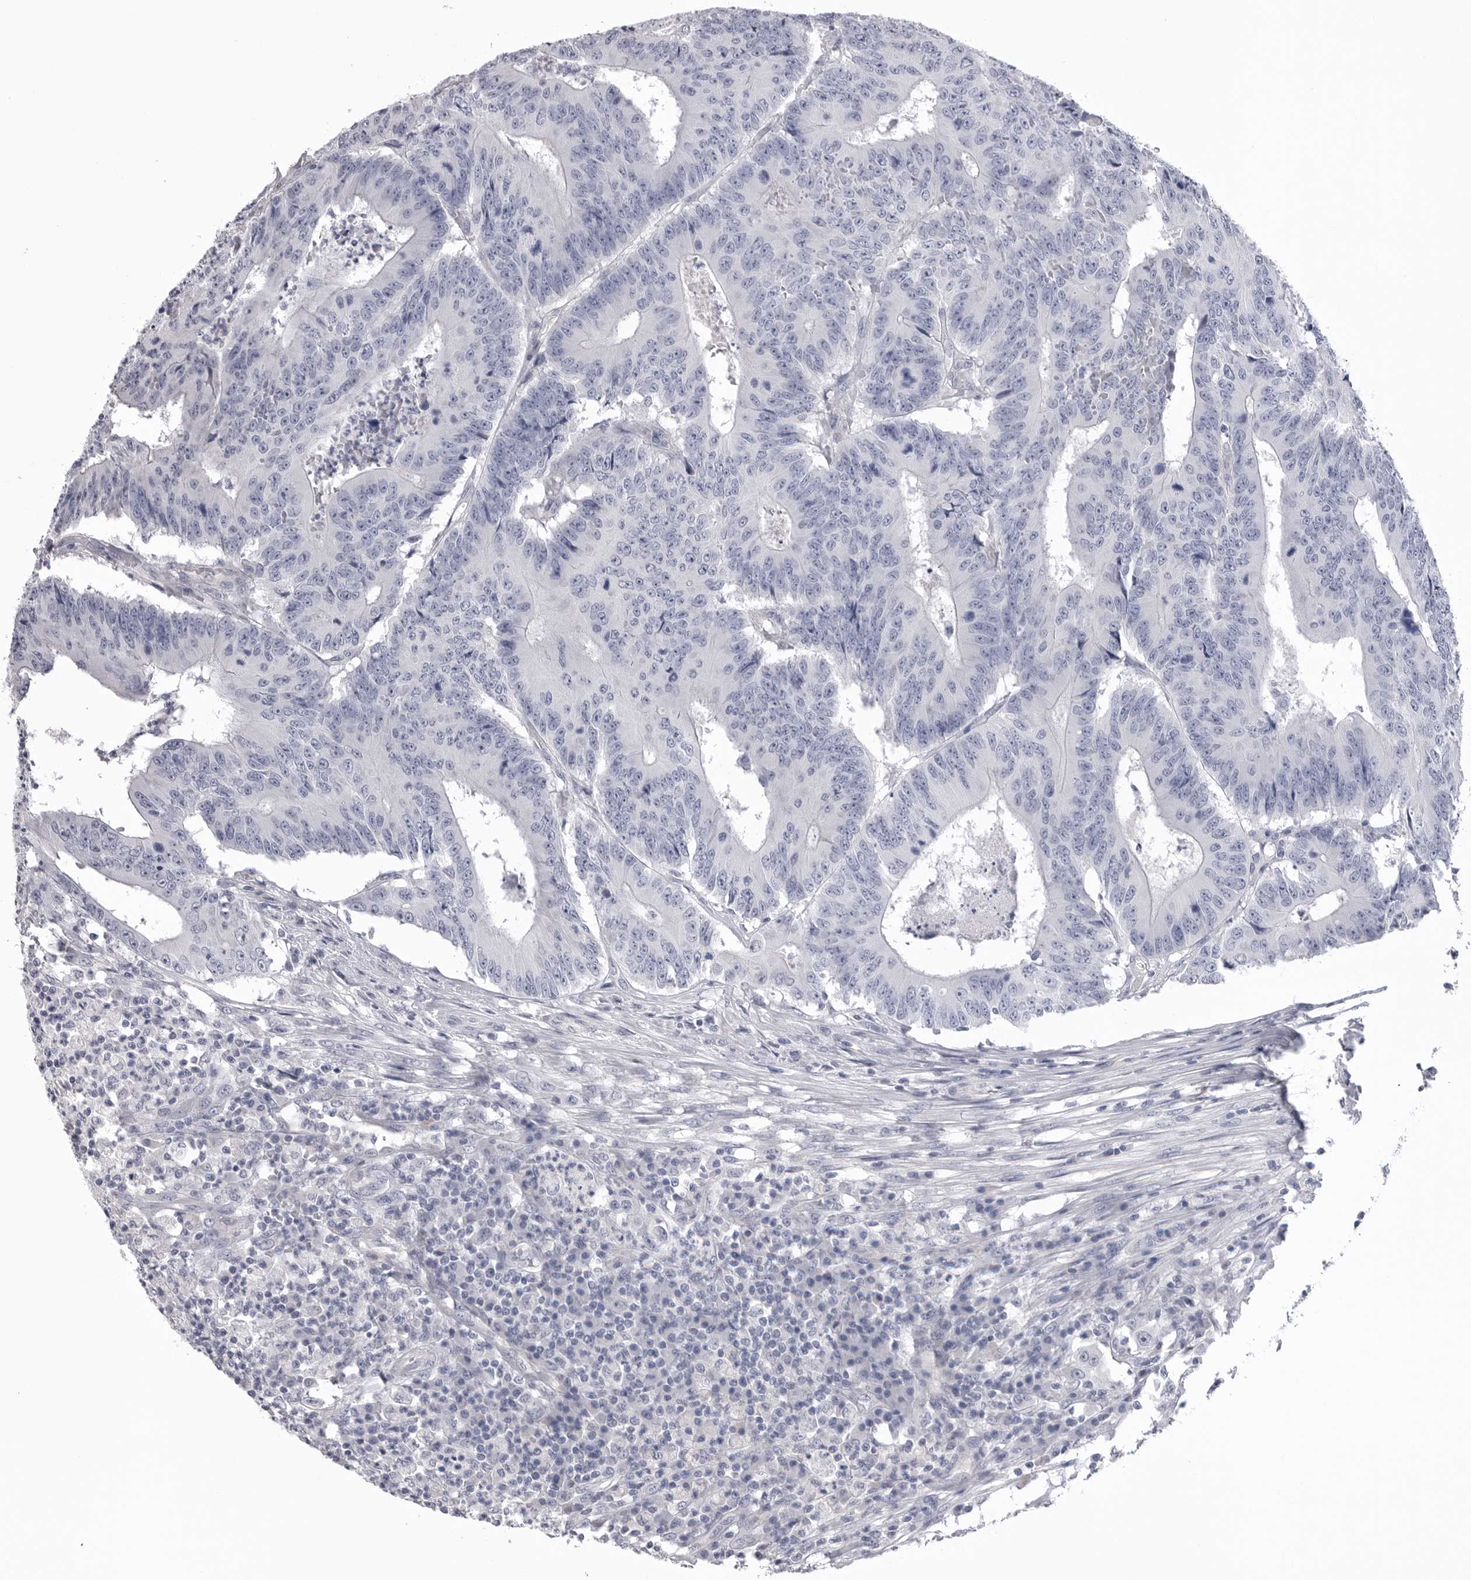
{"staining": {"intensity": "negative", "quantity": "none", "location": "none"}, "tissue": "colorectal cancer", "cell_type": "Tumor cells", "image_type": "cancer", "snomed": [{"axis": "morphology", "description": "Adenocarcinoma, NOS"}, {"axis": "topography", "description": "Colon"}], "caption": "IHC of adenocarcinoma (colorectal) exhibits no staining in tumor cells.", "gene": "DLGAP3", "patient": {"sex": "male", "age": 83}}